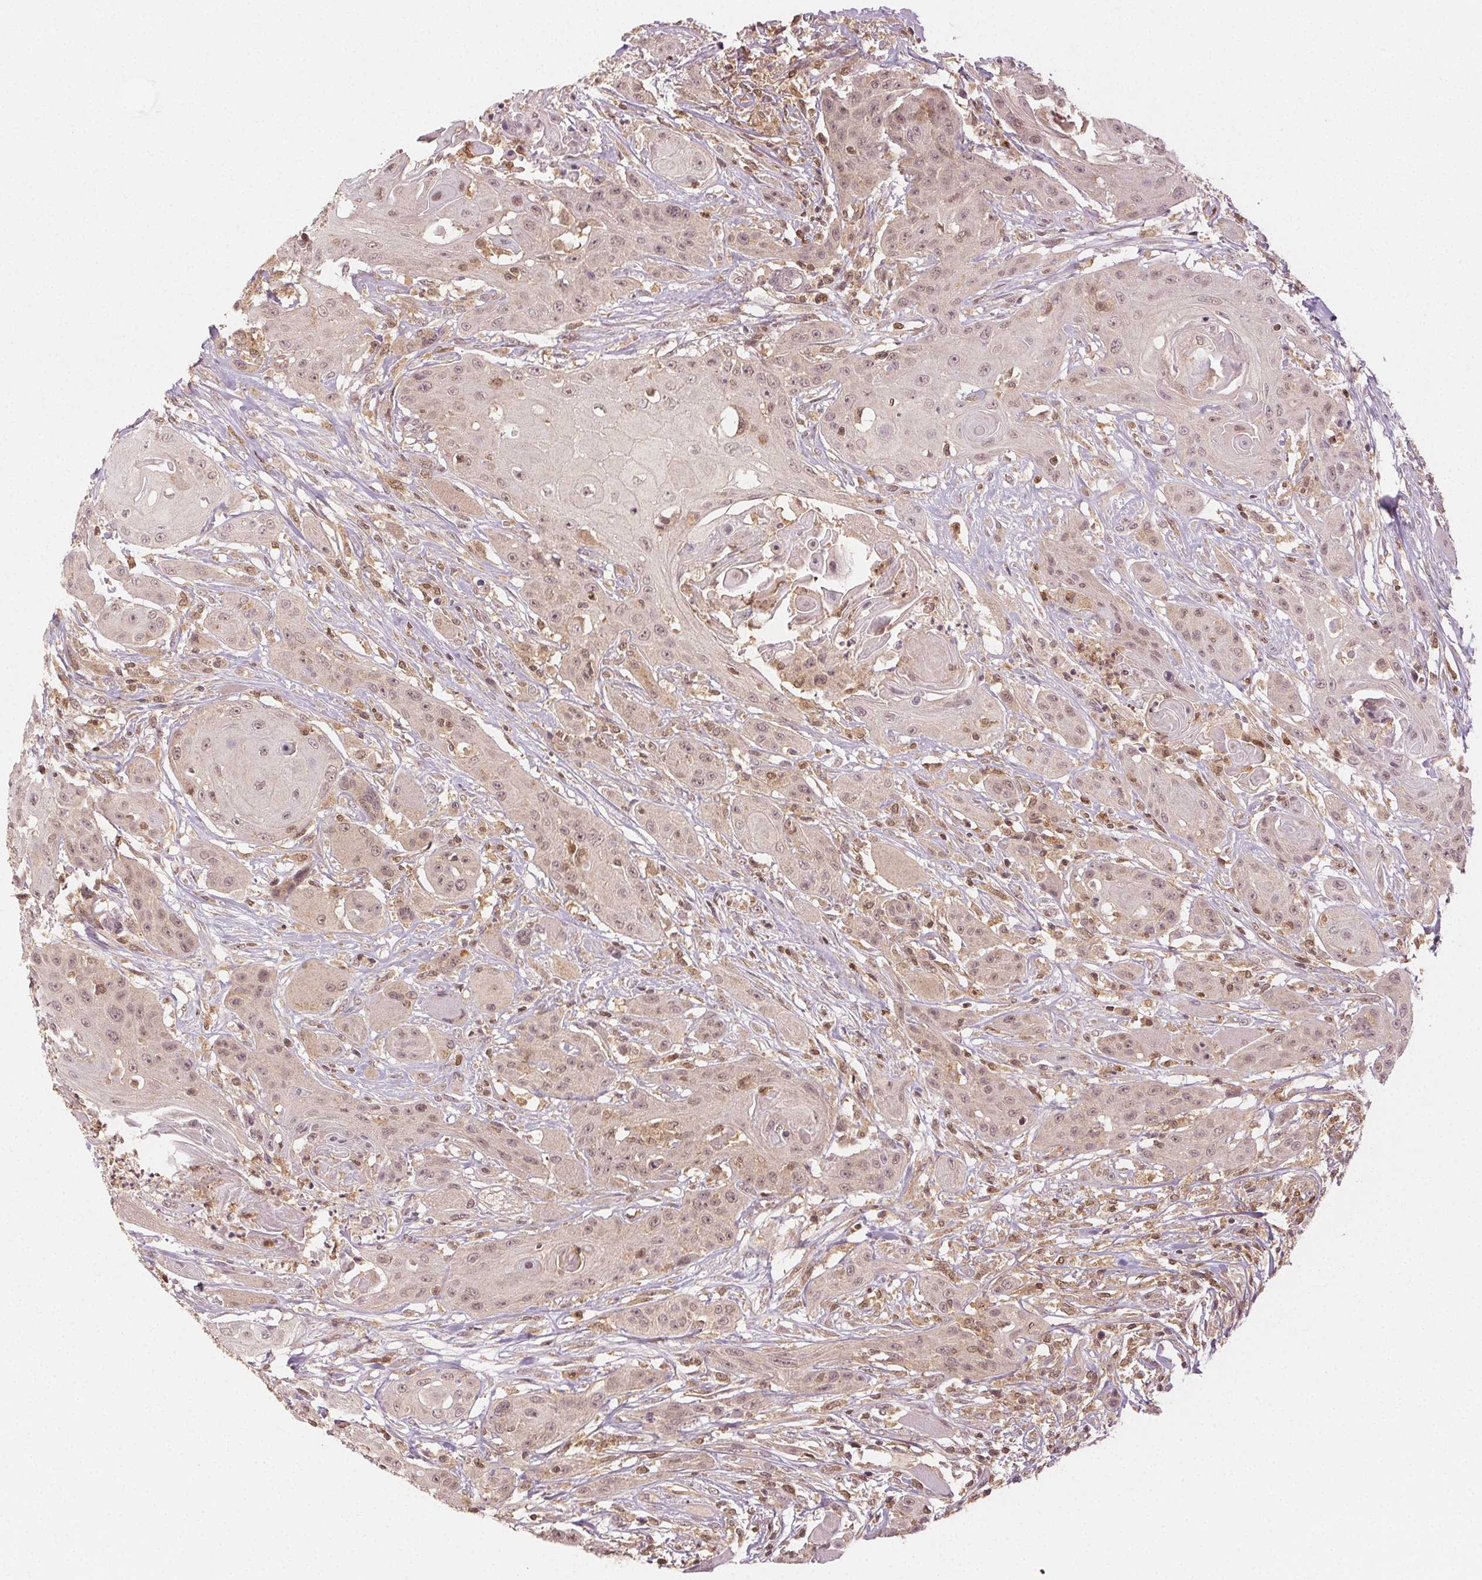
{"staining": {"intensity": "weak", "quantity": ">75%", "location": "nuclear"}, "tissue": "head and neck cancer", "cell_type": "Tumor cells", "image_type": "cancer", "snomed": [{"axis": "morphology", "description": "Squamous cell carcinoma, NOS"}, {"axis": "topography", "description": "Oral tissue"}, {"axis": "topography", "description": "Head-Neck"}, {"axis": "topography", "description": "Neck, NOS"}], "caption": "Head and neck cancer was stained to show a protein in brown. There is low levels of weak nuclear positivity in about >75% of tumor cells.", "gene": "MAPK14", "patient": {"sex": "female", "age": 55}}